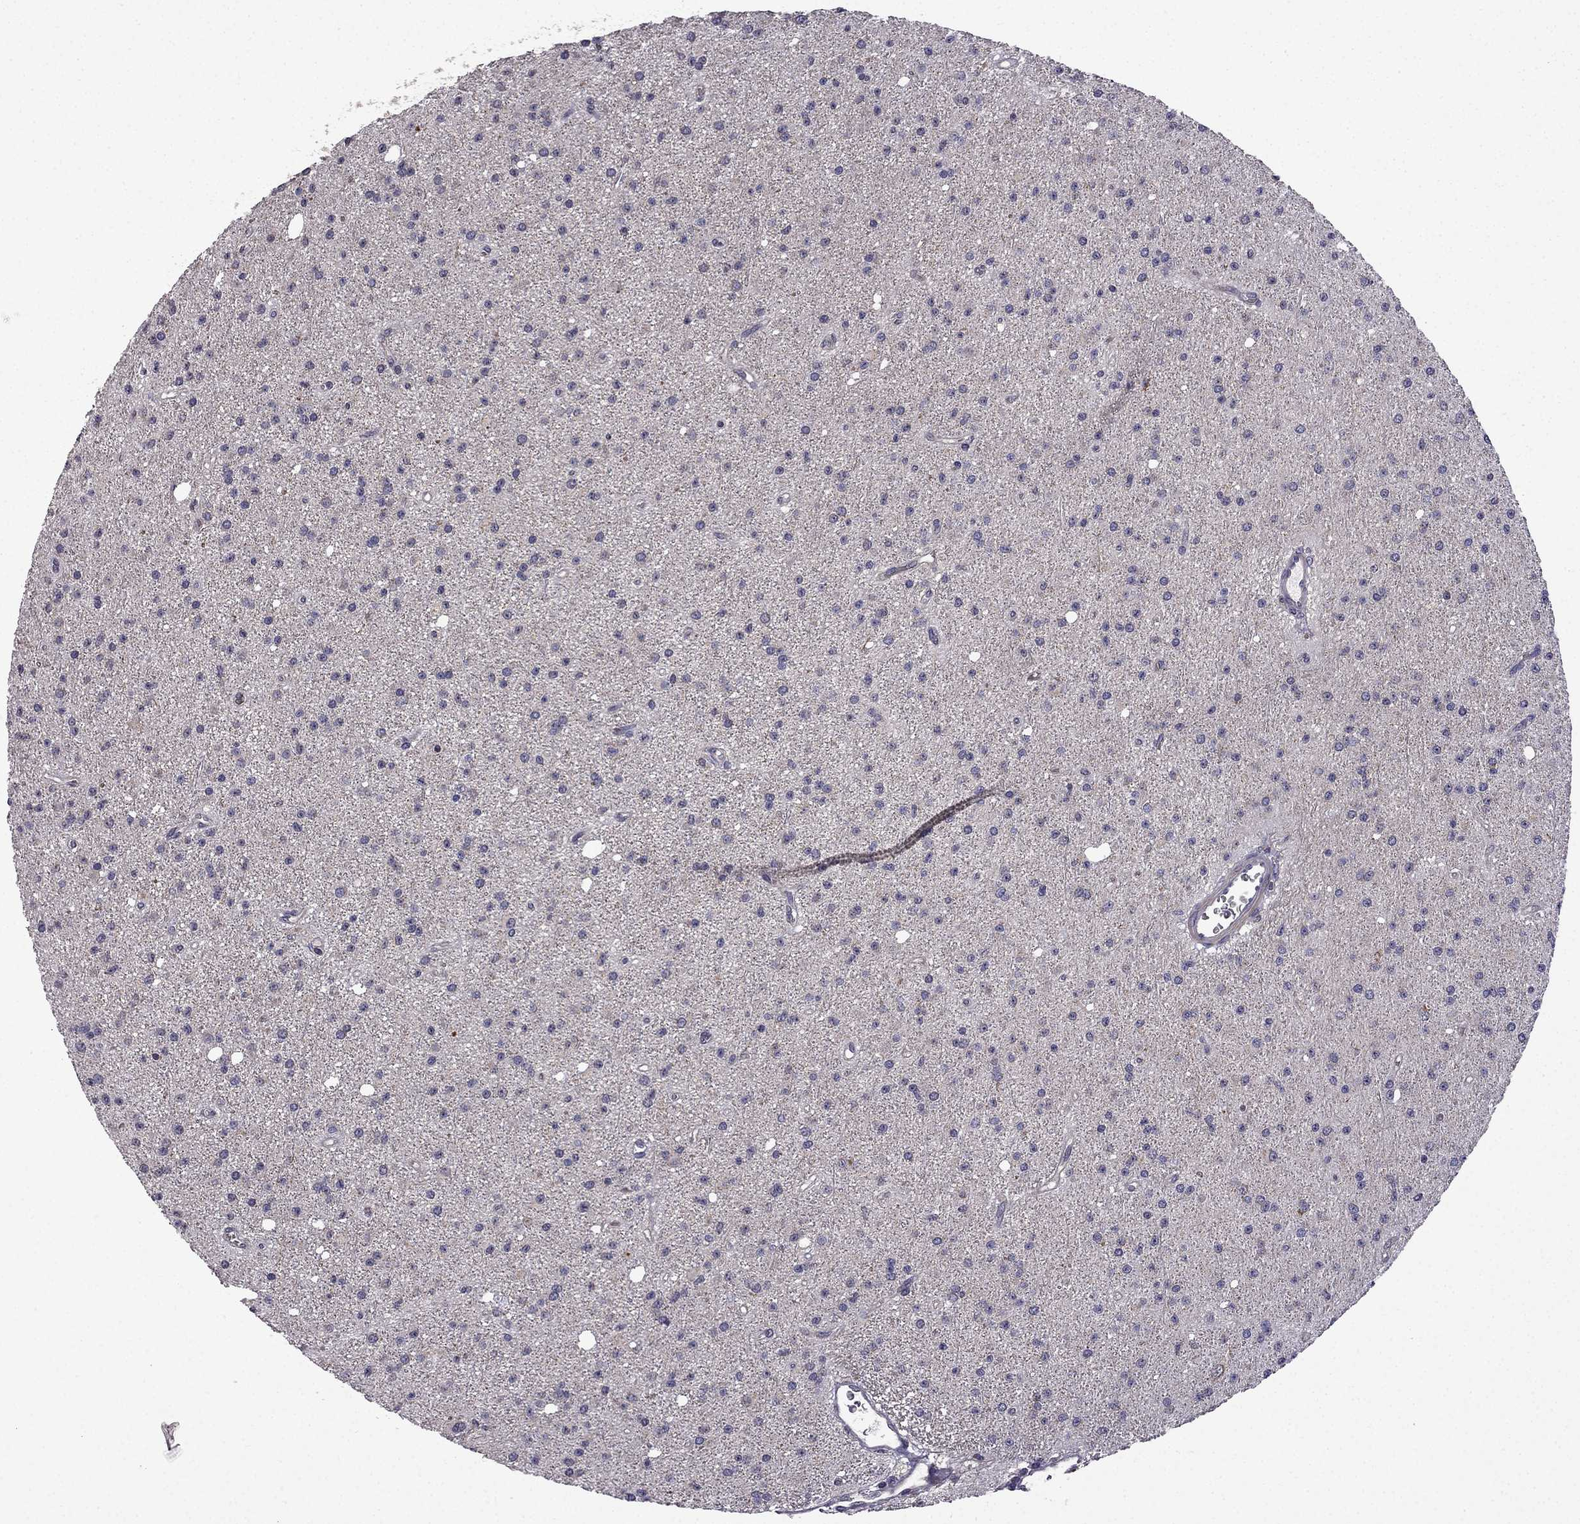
{"staining": {"intensity": "negative", "quantity": "none", "location": "none"}, "tissue": "glioma", "cell_type": "Tumor cells", "image_type": "cancer", "snomed": [{"axis": "morphology", "description": "Glioma, malignant, Low grade"}, {"axis": "topography", "description": "Brain"}], "caption": "Human glioma stained for a protein using IHC shows no staining in tumor cells.", "gene": "TAB2", "patient": {"sex": "male", "age": 27}}